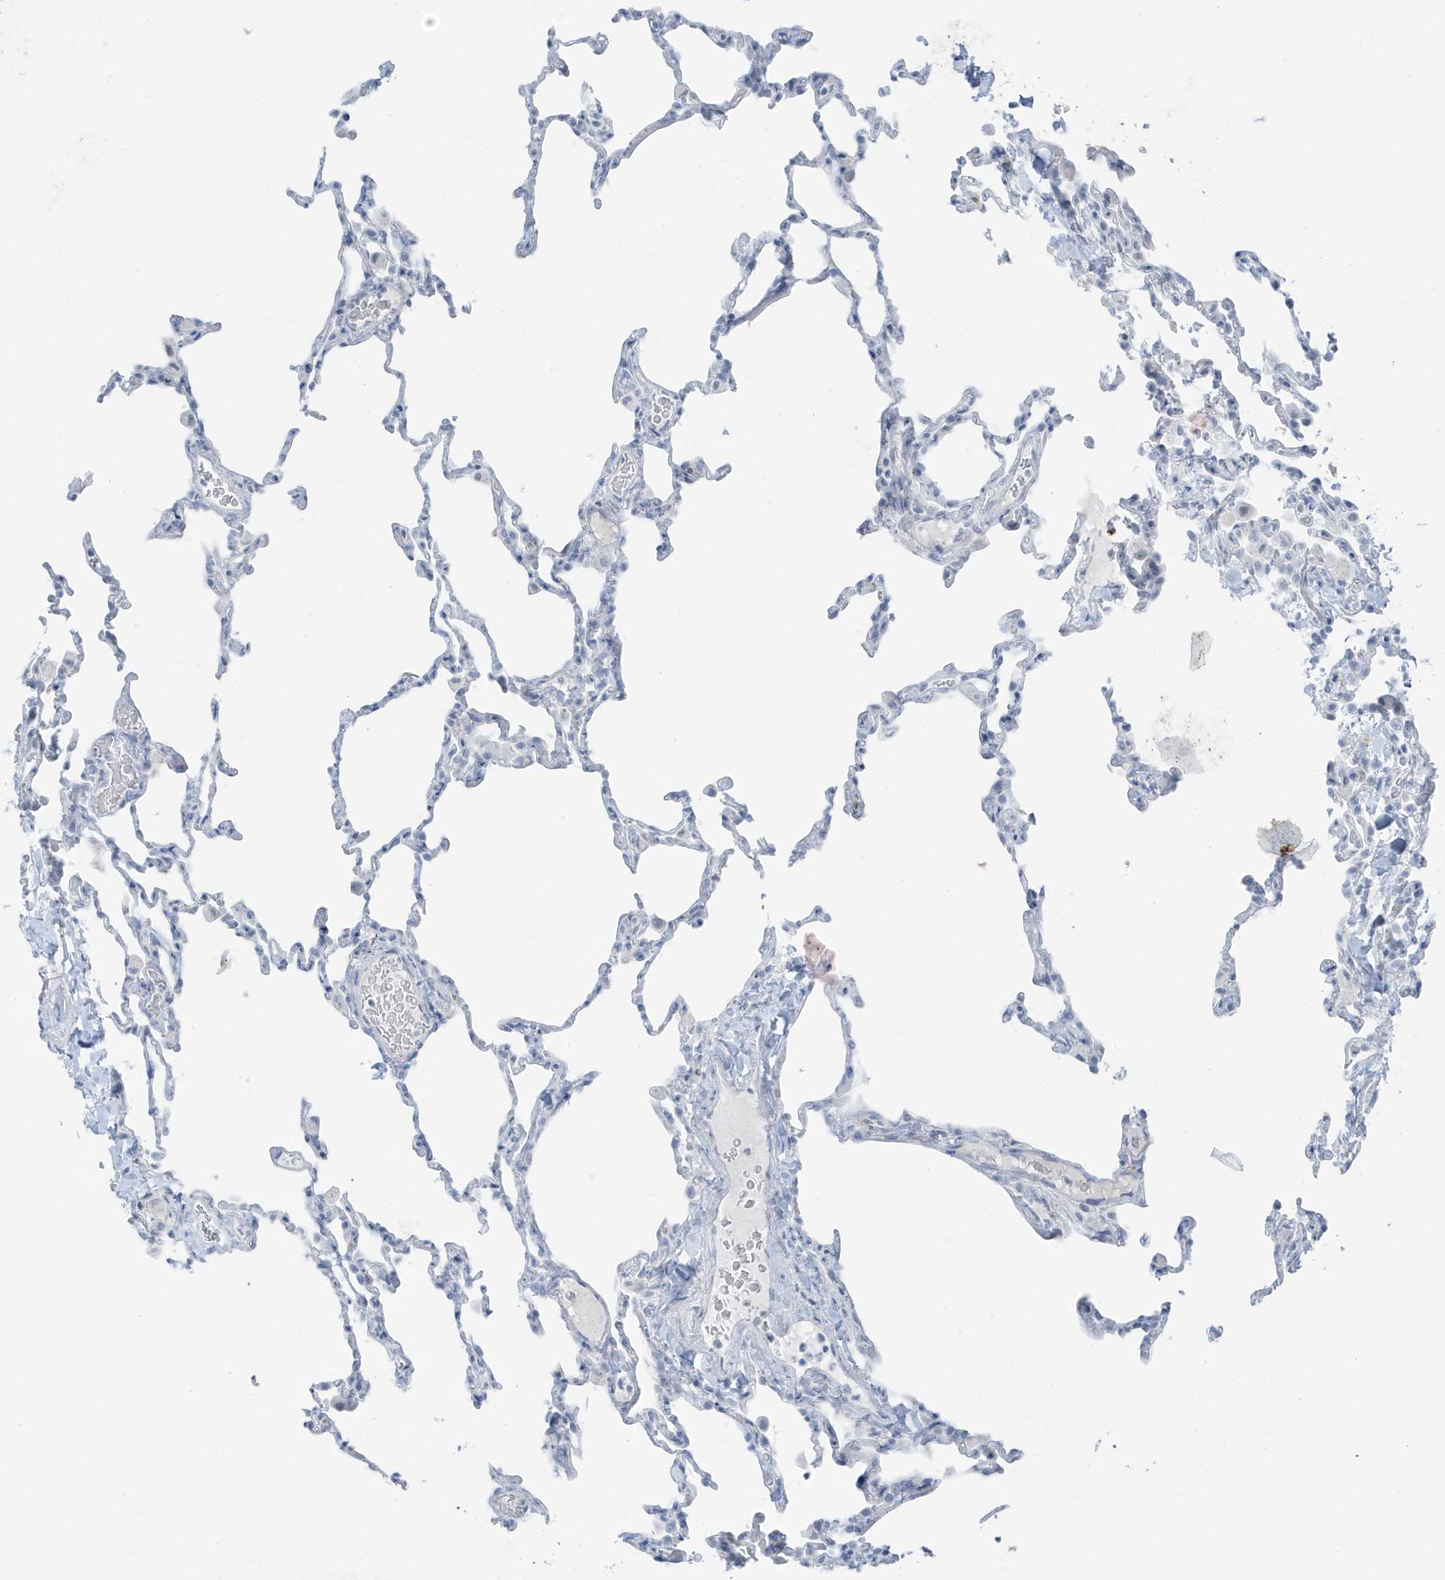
{"staining": {"intensity": "negative", "quantity": "none", "location": "none"}, "tissue": "lung", "cell_type": "Alveolar cells", "image_type": "normal", "snomed": [{"axis": "morphology", "description": "Normal tissue, NOS"}, {"axis": "topography", "description": "Lung"}], "caption": "Immunohistochemistry (IHC) micrograph of normal lung: human lung stained with DAB (3,3'-diaminobenzidine) shows no significant protein positivity in alveolar cells.", "gene": "ZFP64", "patient": {"sex": "male", "age": 20}}